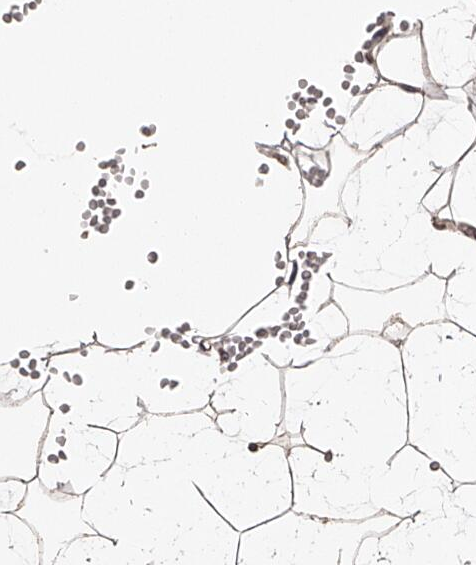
{"staining": {"intensity": "weak", "quantity": ">75%", "location": "cytoplasmic/membranous"}, "tissue": "adipose tissue", "cell_type": "Adipocytes", "image_type": "normal", "snomed": [{"axis": "morphology", "description": "Normal tissue, NOS"}, {"axis": "topography", "description": "Breast"}], "caption": "Brown immunohistochemical staining in unremarkable human adipose tissue demonstrates weak cytoplasmic/membranous expression in approximately >75% of adipocytes. (Brightfield microscopy of DAB IHC at high magnification).", "gene": "USP21", "patient": {"sex": "female", "age": 23}}